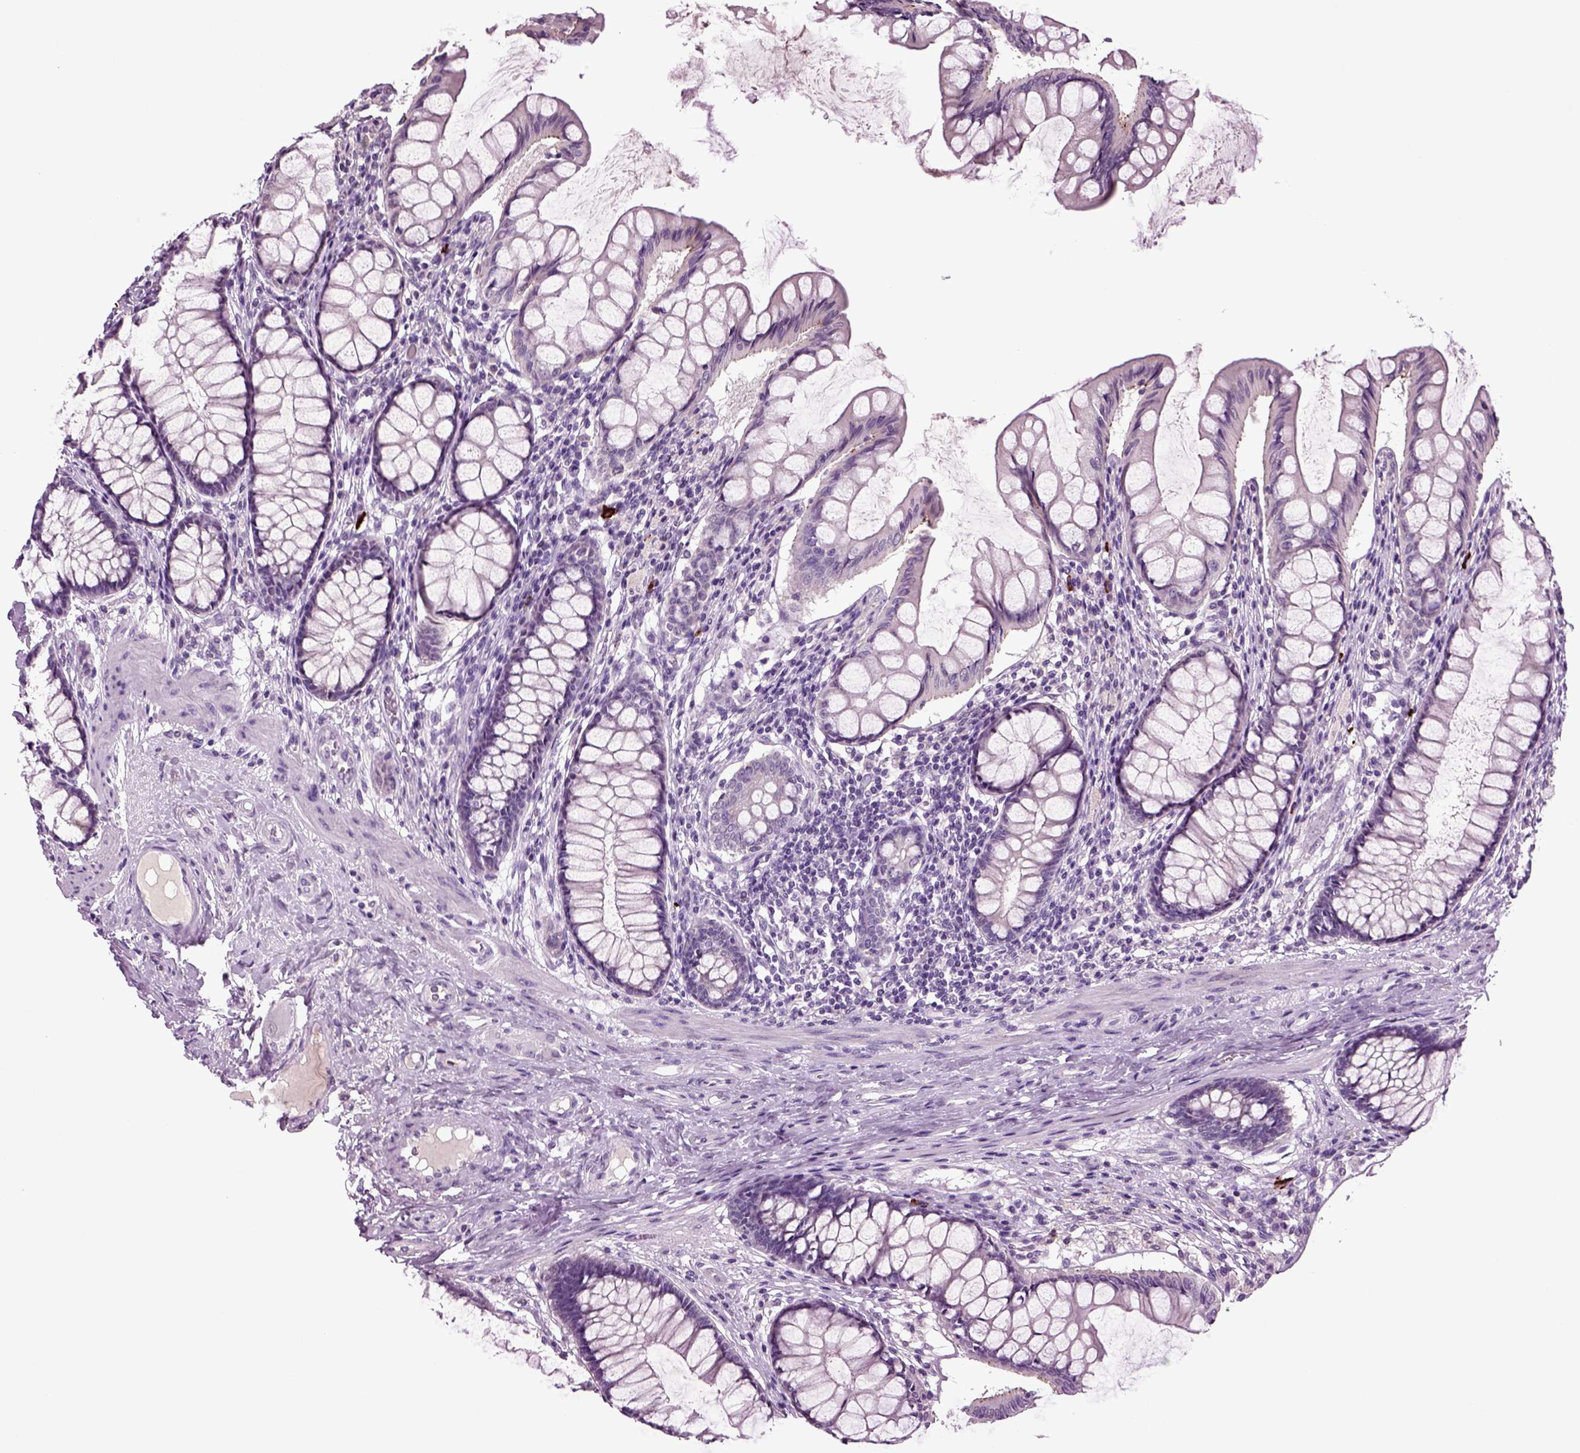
{"staining": {"intensity": "negative", "quantity": "none", "location": "none"}, "tissue": "colon", "cell_type": "Endothelial cells", "image_type": "normal", "snomed": [{"axis": "morphology", "description": "Normal tissue, NOS"}, {"axis": "topography", "description": "Colon"}], "caption": "High power microscopy micrograph of an IHC image of unremarkable colon, revealing no significant staining in endothelial cells.", "gene": "FGF11", "patient": {"sex": "female", "age": 65}}